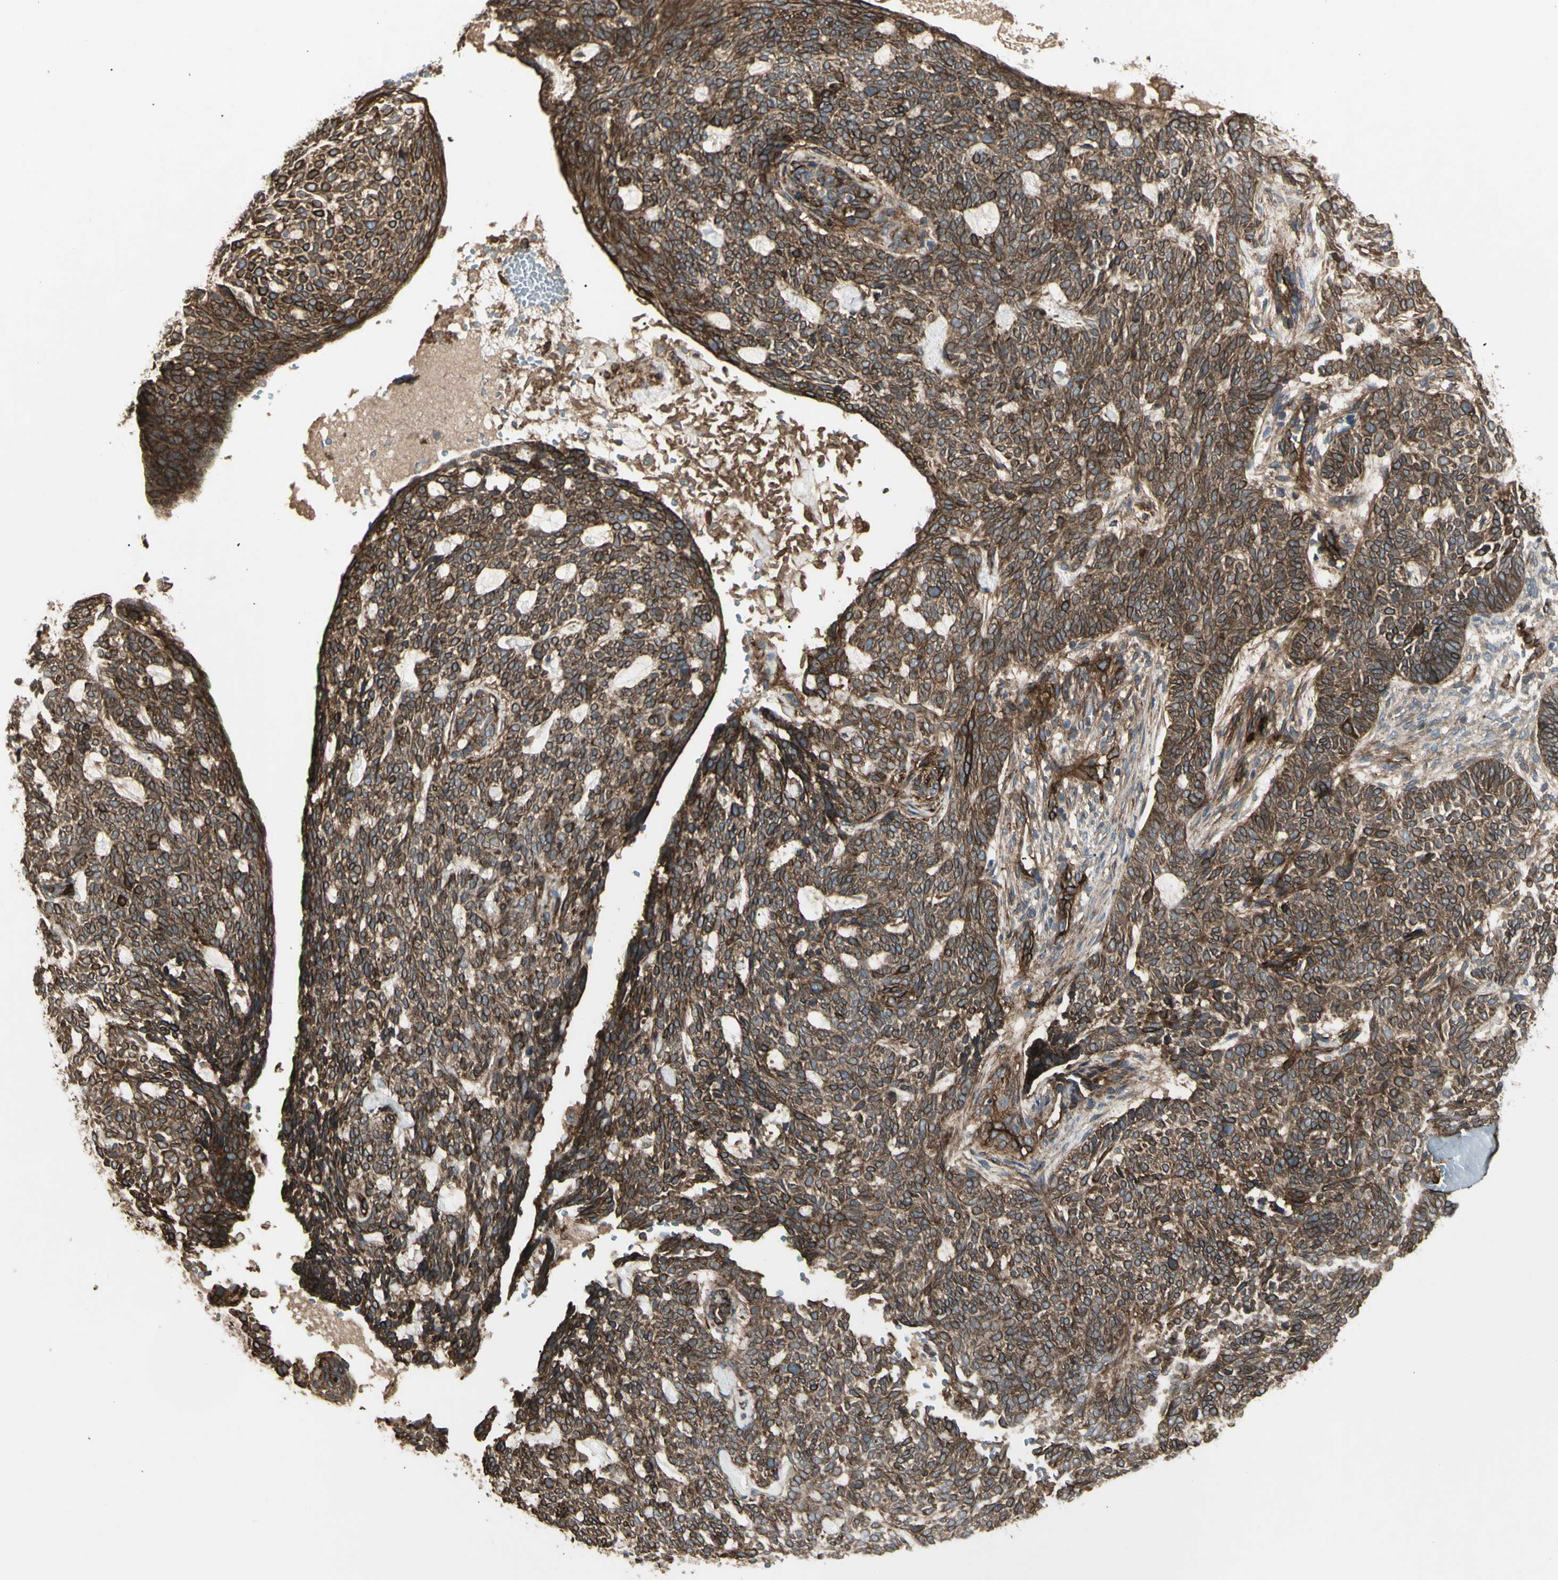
{"staining": {"intensity": "moderate", "quantity": ">75%", "location": "cytoplasmic/membranous"}, "tissue": "skin cancer", "cell_type": "Tumor cells", "image_type": "cancer", "snomed": [{"axis": "morphology", "description": "Basal cell carcinoma"}, {"axis": "topography", "description": "Skin"}], "caption": "A histopathology image showing moderate cytoplasmic/membranous expression in approximately >75% of tumor cells in basal cell carcinoma (skin), as visualized by brown immunohistochemical staining.", "gene": "CD276", "patient": {"sex": "male", "age": 87}}